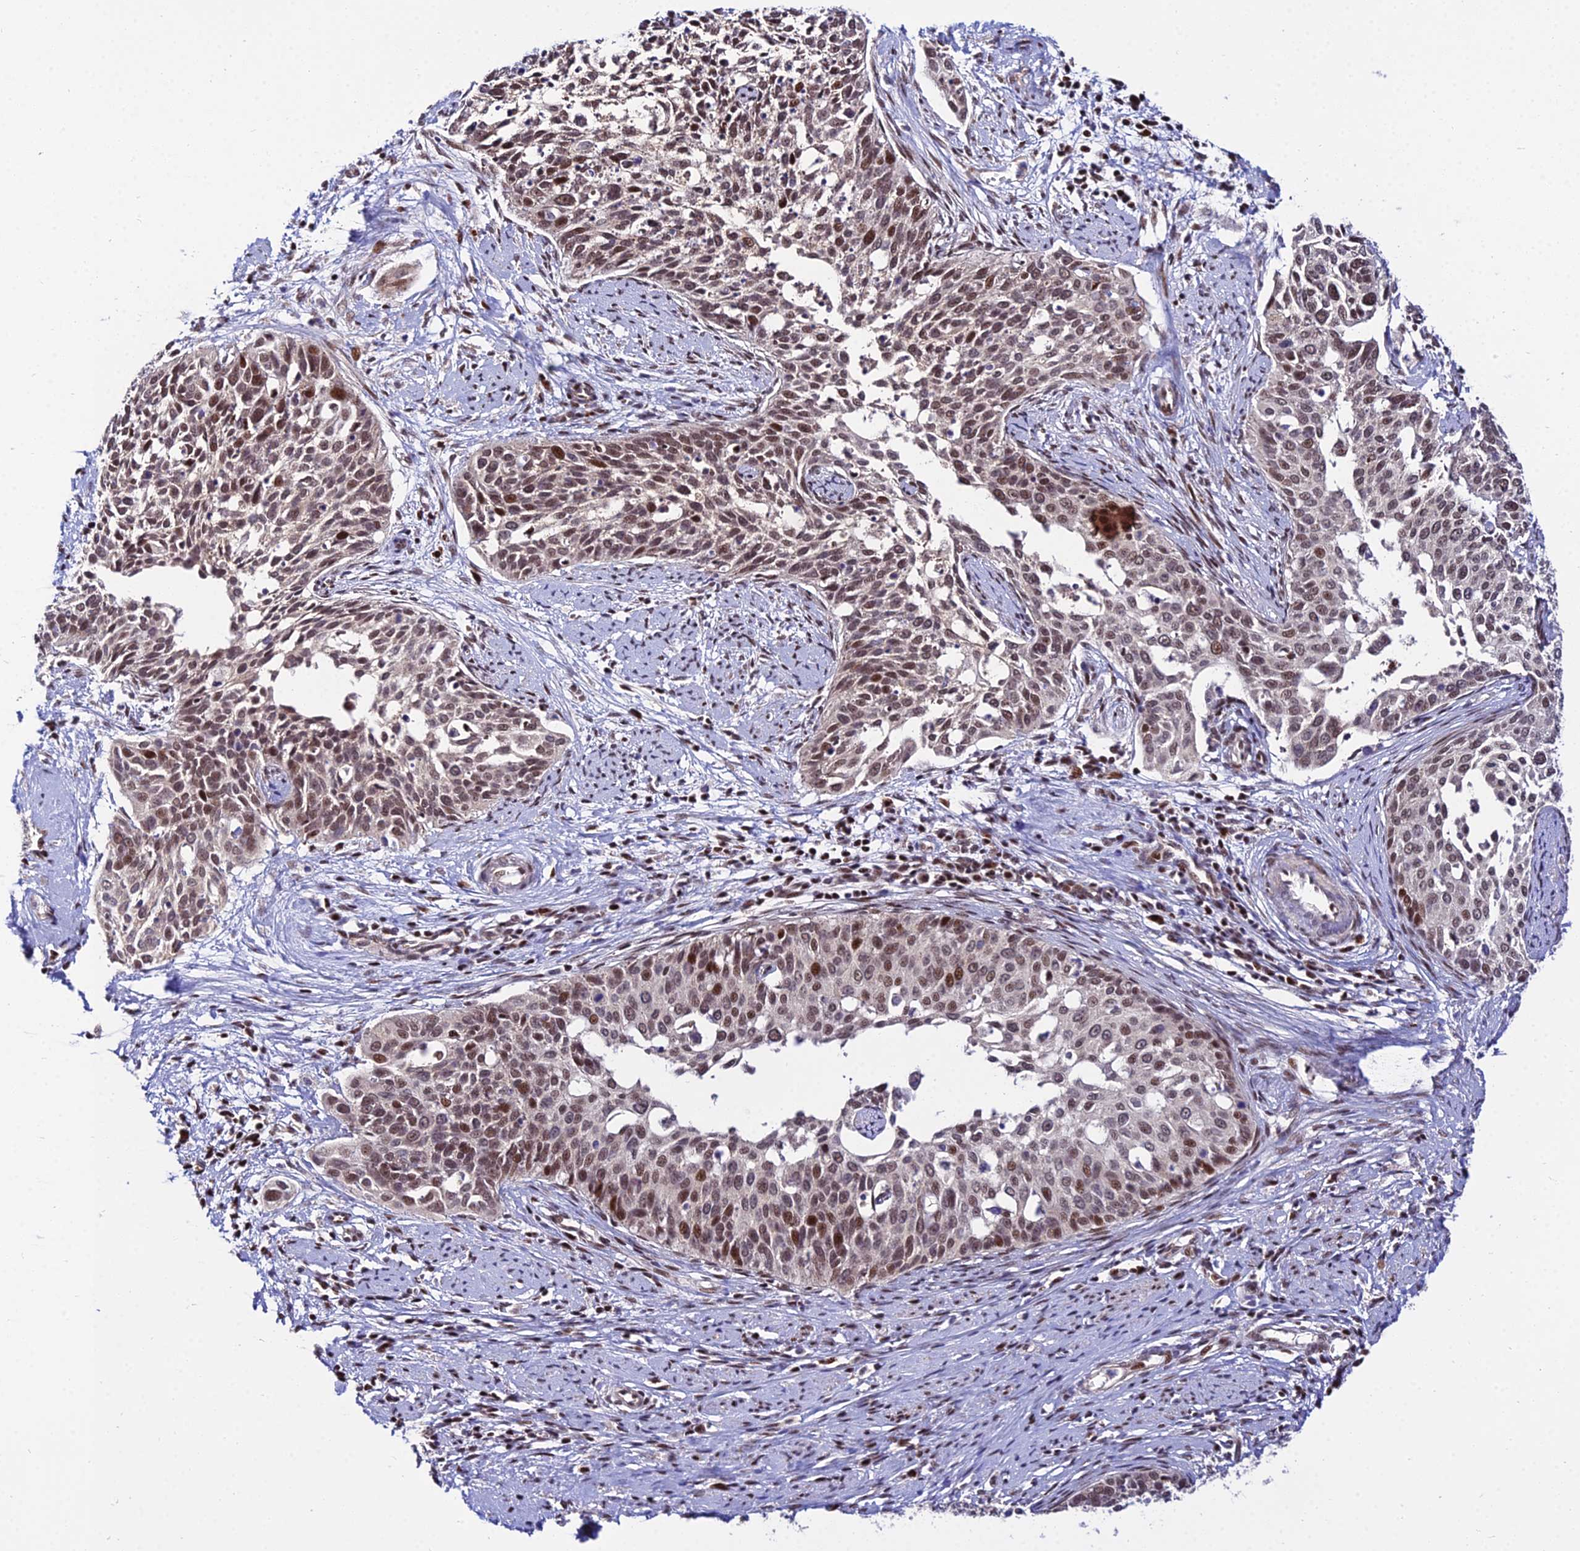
{"staining": {"intensity": "moderate", "quantity": ">75%", "location": "nuclear"}, "tissue": "cervical cancer", "cell_type": "Tumor cells", "image_type": "cancer", "snomed": [{"axis": "morphology", "description": "Squamous cell carcinoma, NOS"}, {"axis": "topography", "description": "Cervix"}], "caption": "Moderate nuclear positivity for a protein is present in about >75% of tumor cells of squamous cell carcinoma (cervical) using immunohistochemistry (IHC).", "gene": "CIB3", "patient": {"sex": "female", "age": 44}}